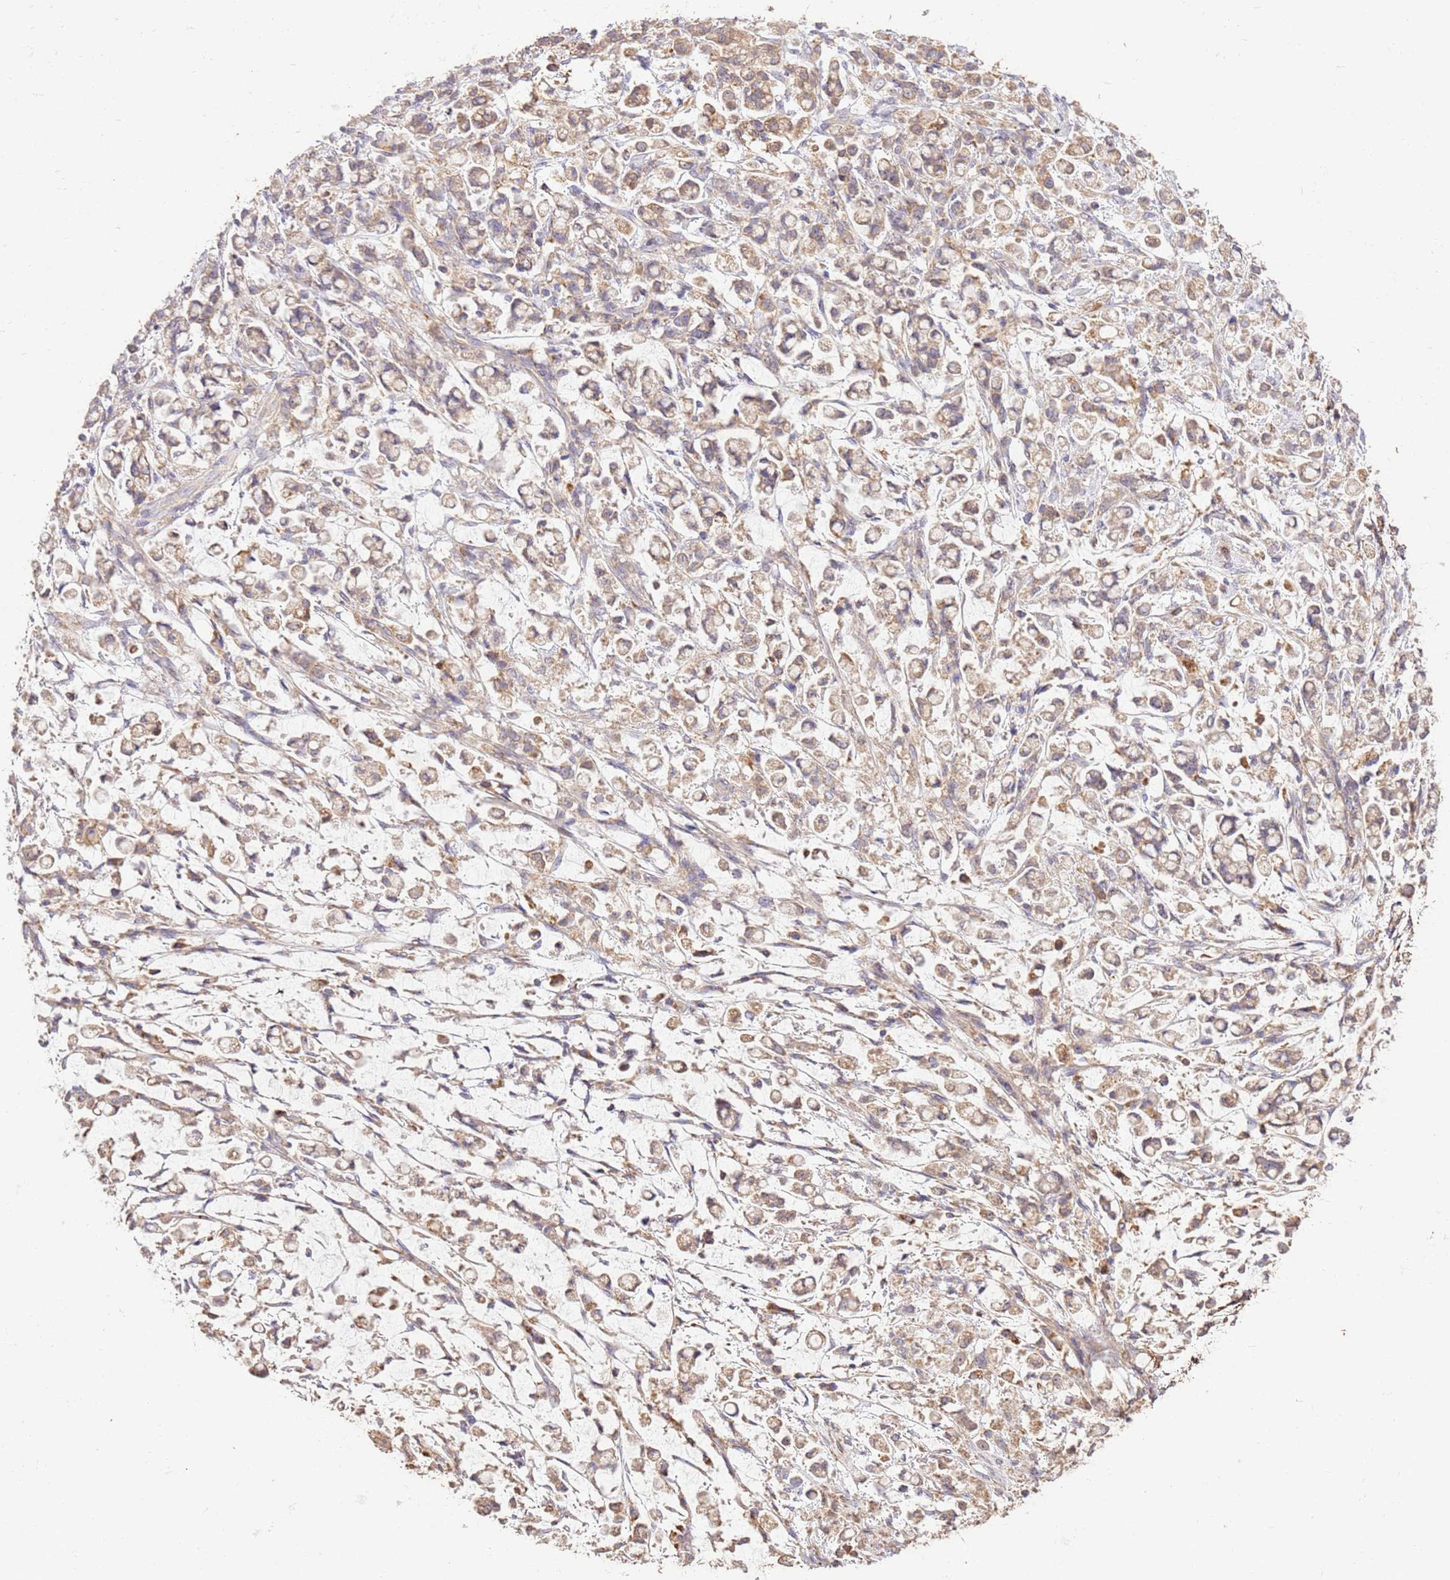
{"staining": {"intensity": "weak", "quantity": "25%-75%", "location": "cytoplasmic/membranous"}, "tissue": "stomach cancer", "cell_type": "Tumor cells", "image_type": "cancer", "snomed": [{"axis": "morphology", "description": "Adenocarcinoma, NOS"}, {"axis": "topography", "description": "Stomach"}], "caption": "This photomicrograph demonstrates immunohistochemistry staining of stomach cancer, with low weak cytoplasmic/membranous expression in approximately 25%-75% of tumor cells.", "gene": "LRRC28", "patient": {"sex": "female", "age": 60}}